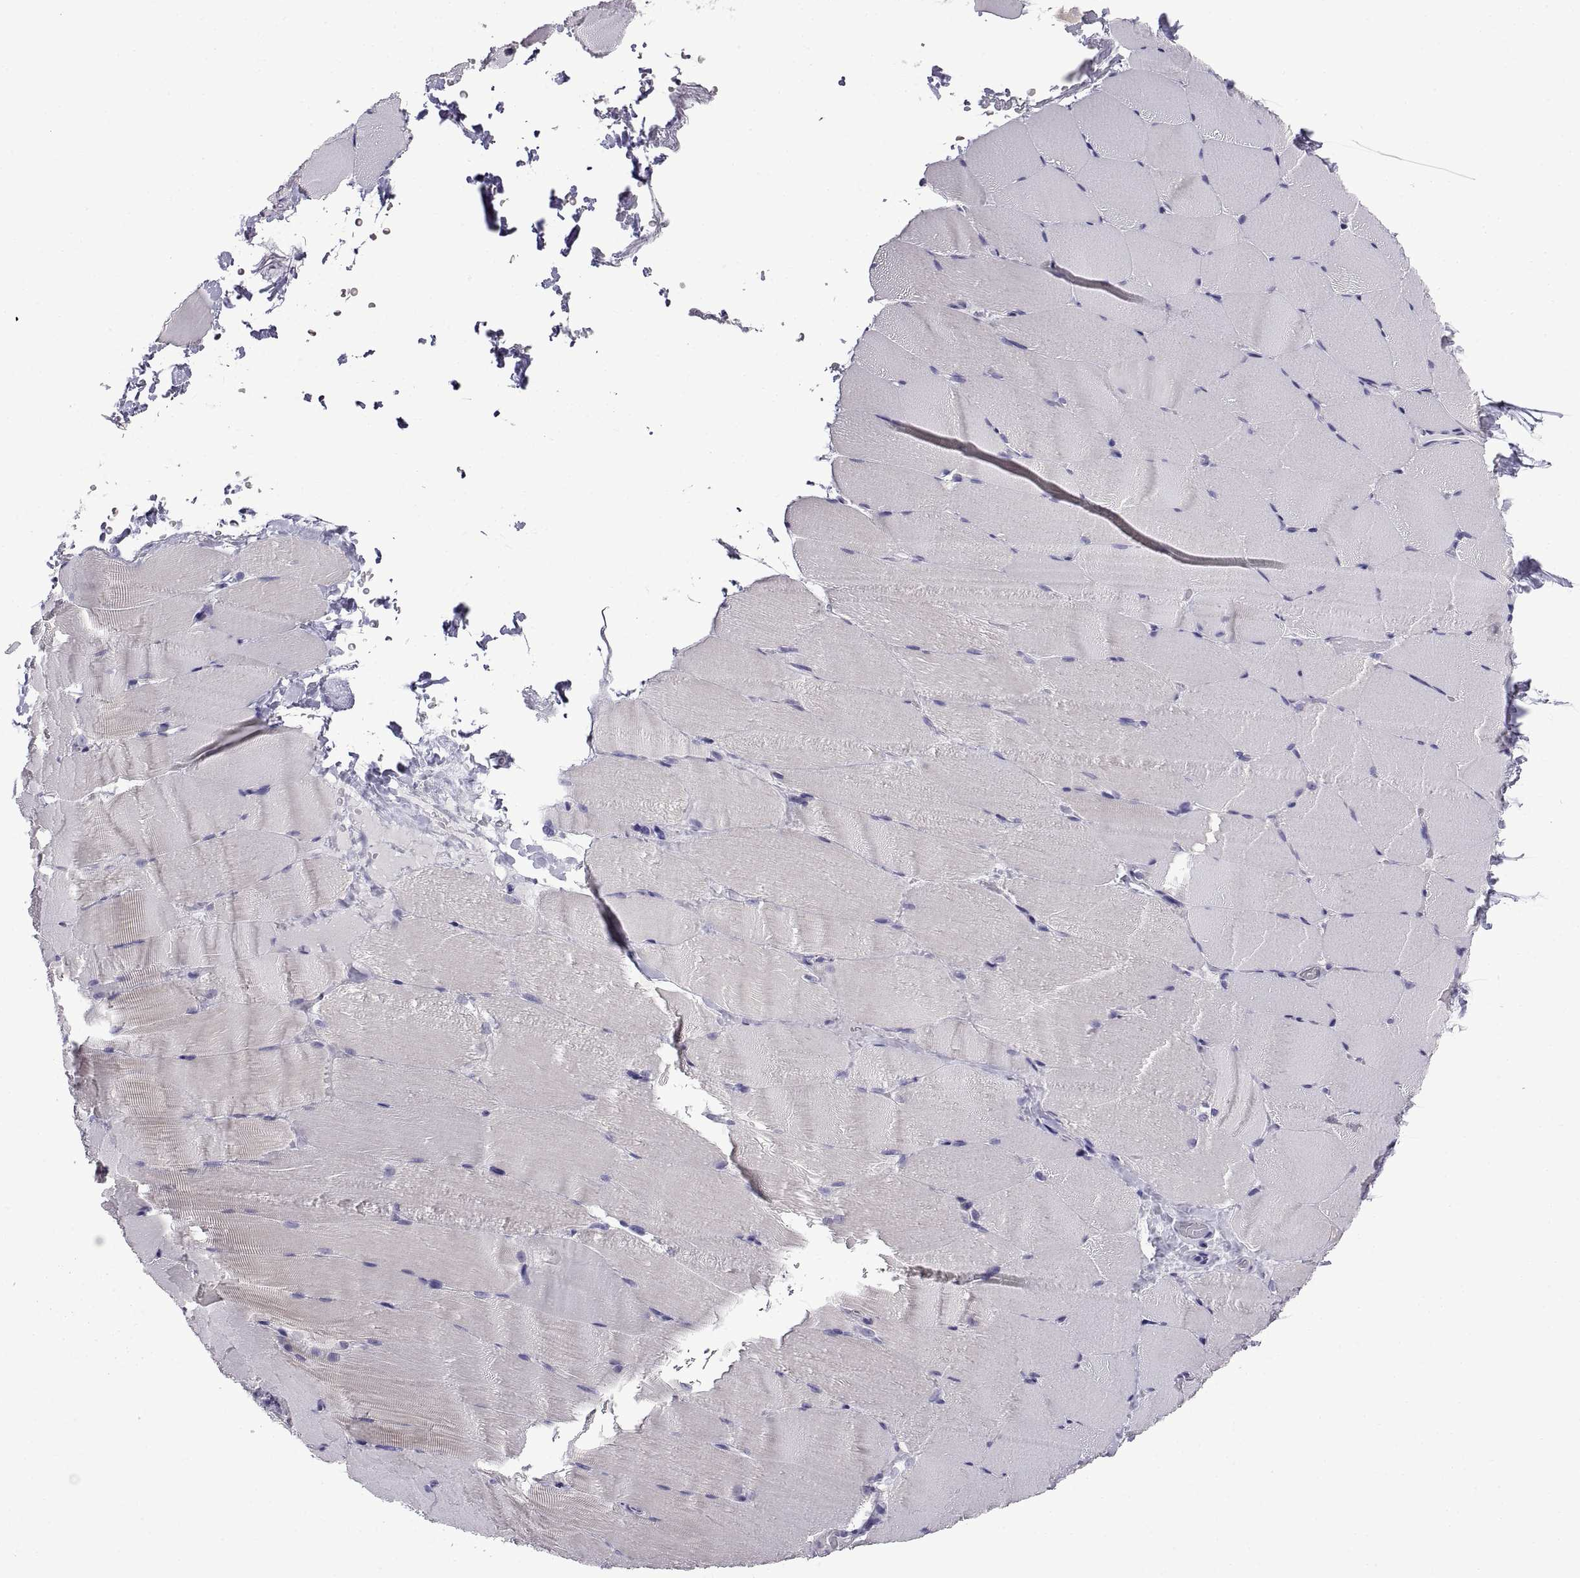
{"staining": {"intensity": "negative", "quantity": "none", "location": "none"}, "tissue": "skeletal muscle", "cell_type": "Myocytes", "image_type": "normal", "snomed": [{"axis": "morphology", "description": "Normal tissue, NOS"}, {"axis": "topography", "description": "Skeletal muscle"}], "caption": "Human skeletal muscle stained for a protein using immunohistochemistry (IHC) shows no expression in myocytes.", "gene": "SPDYE10", "patient": {"sex": "female", "age": 37}}